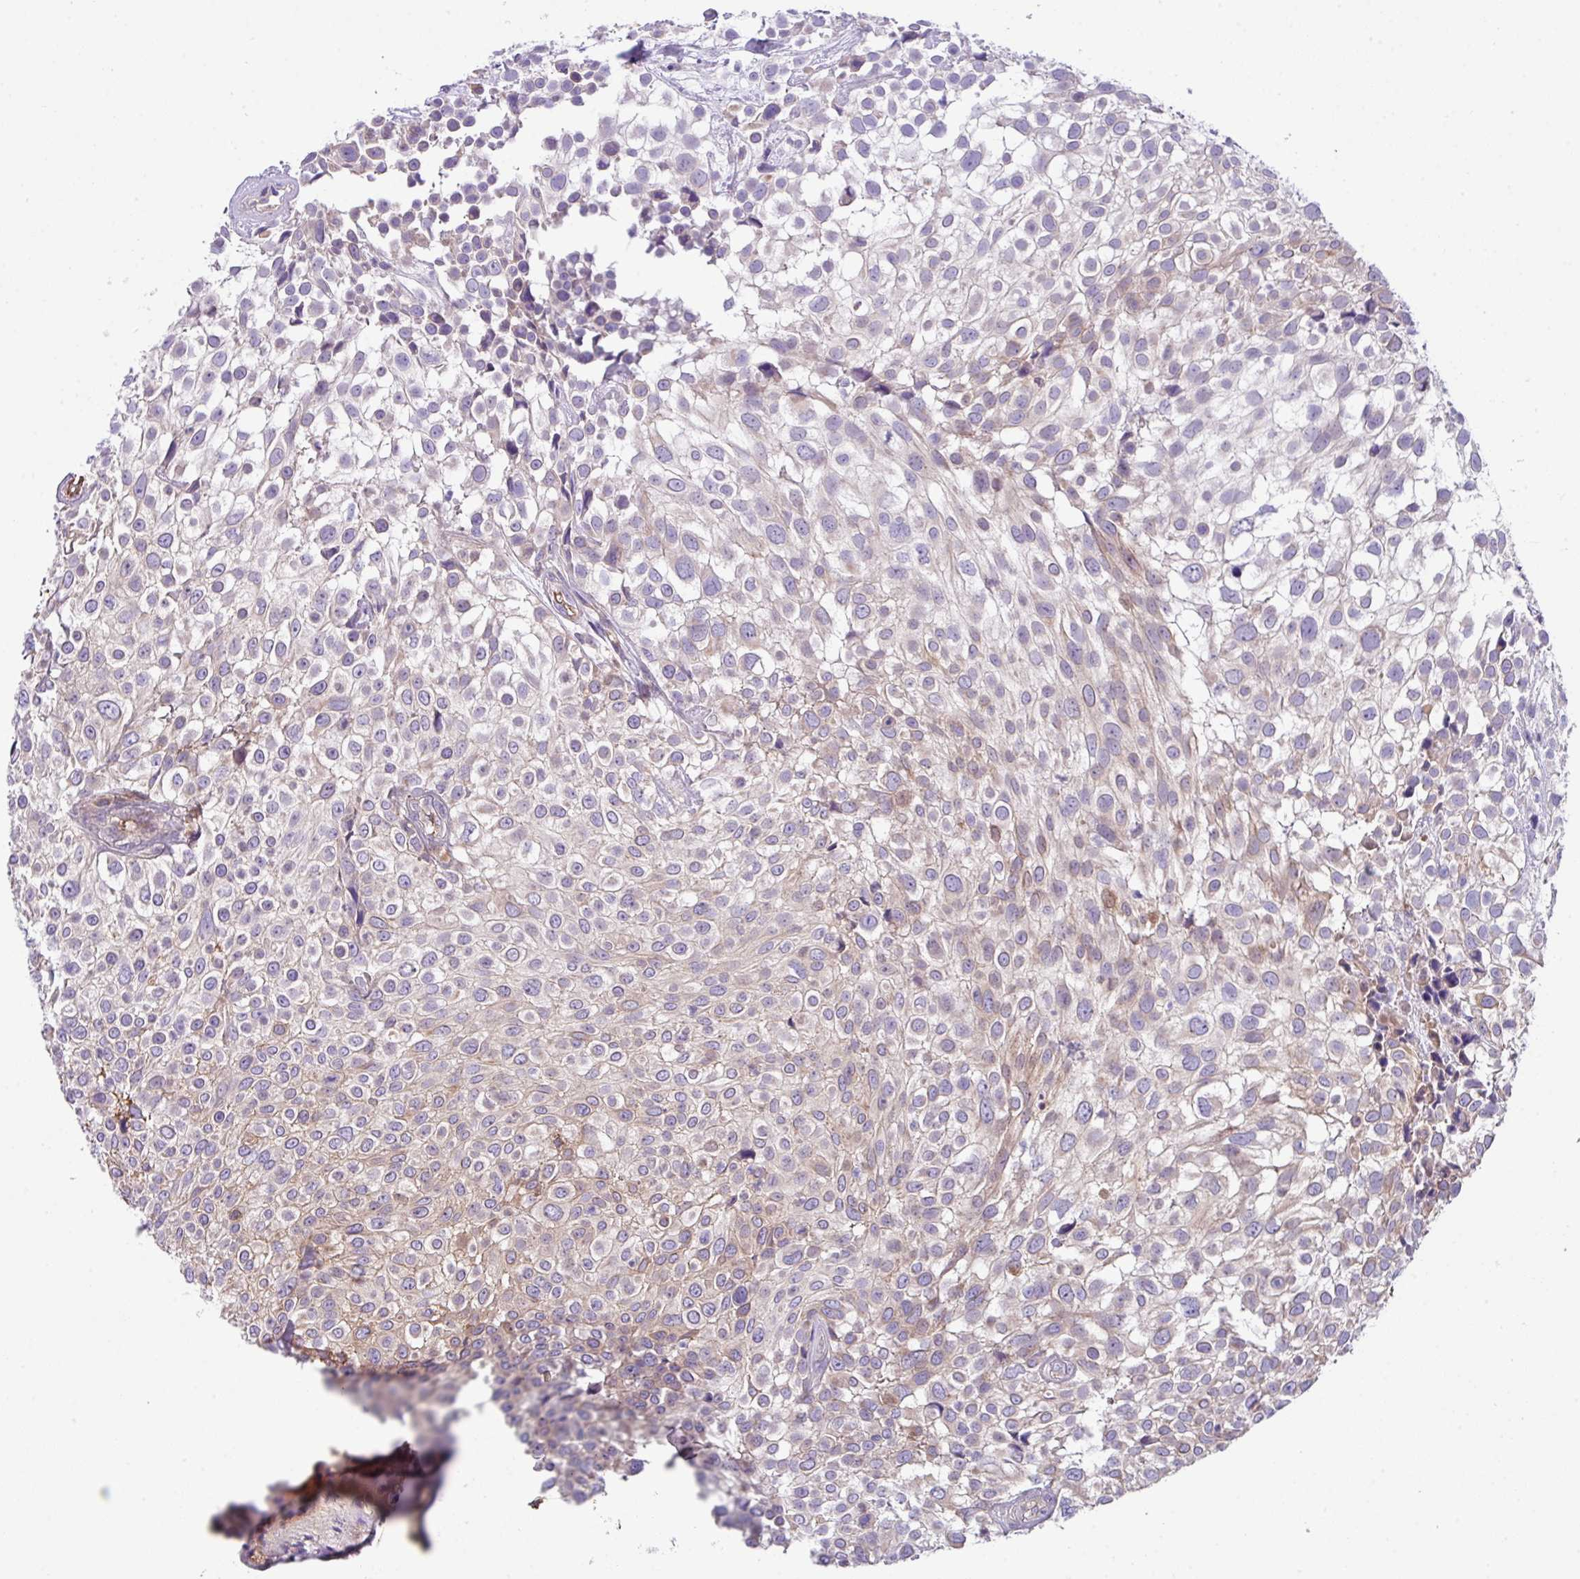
{"staining": {"intensity": "moderate", "quantity": "<25%", "location": "cytoplasmic/membranous"}, "tissue": "urothelial cancer", "cell_type": "Tumor cells", "image_type": "cancer", "snomed": [{"axis": "morphology", "description": "Urothelial carcinoma, High grade"}, {"axis": "topography", "description": "Urinary bladder"}], "caption": "Tumor cells exhibit moderate cytoplasmic/membranous positivity in about <25% of cells in urothelial carcinoma (high-grade).", "gene": "DNAL1", "patient": {"sex": "male", "age": 56}}